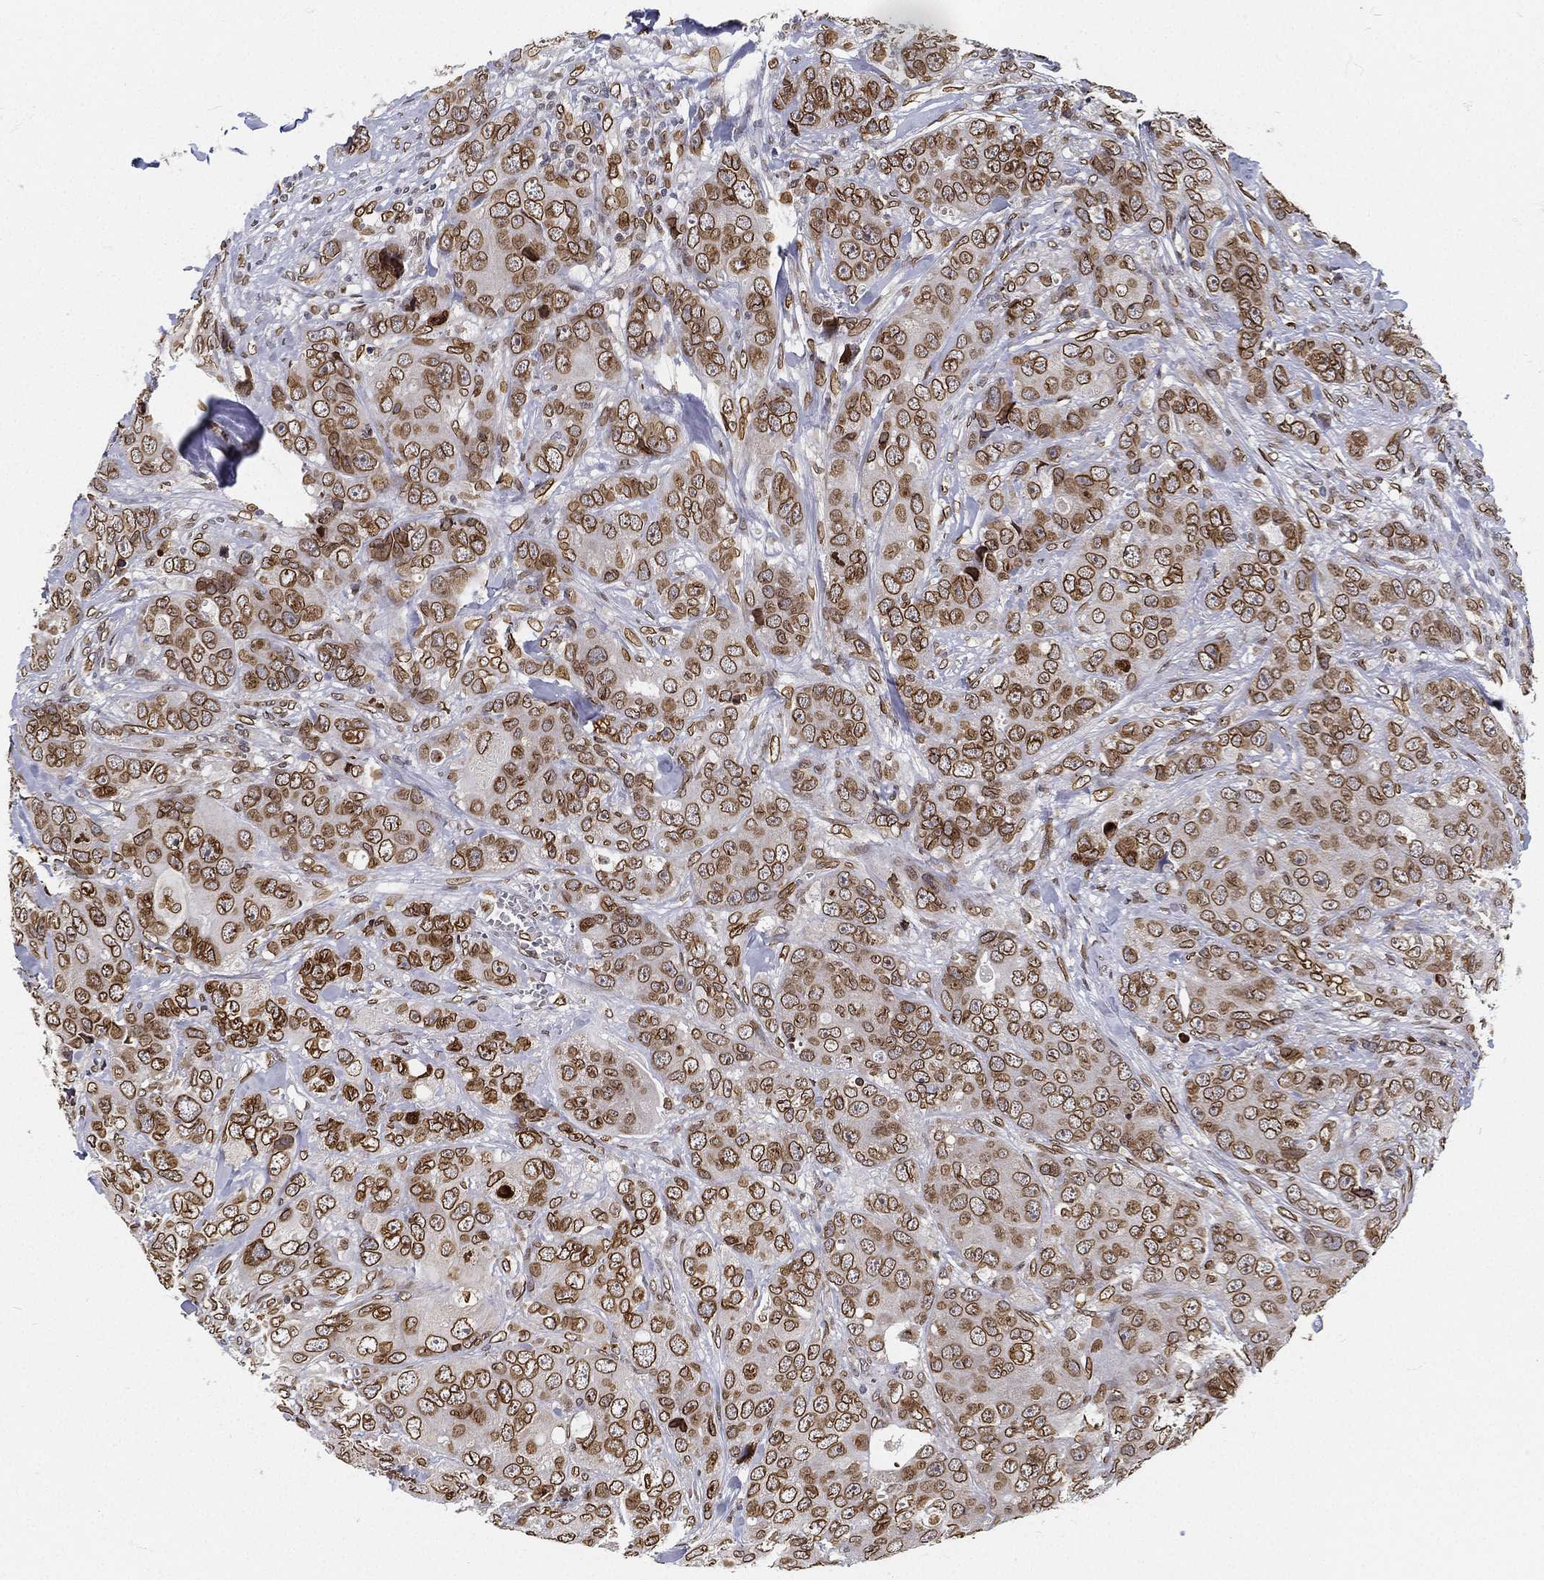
{"staining": {"intensity": "strong", "quantity": ">75%", "location": "cytoplasmic/membranous,nuclear"}, "tissue": "breast cancer", "cell_type": "Tumor cells", "image_type": "cancer", "snomed": [{"axis": "morphology", "description": "Duct carcinoma"}, {"axis": "topography", "description": "Breast"}], "caption": "IHC image of human breast cancer stained for a protein (brown), which reveals high levels of strong cytoplasmic/membranous and nuclear expression in about >75% of tumor cells.", "gene": "PALB2", "patient": {"sex": "female", "age": 43}}